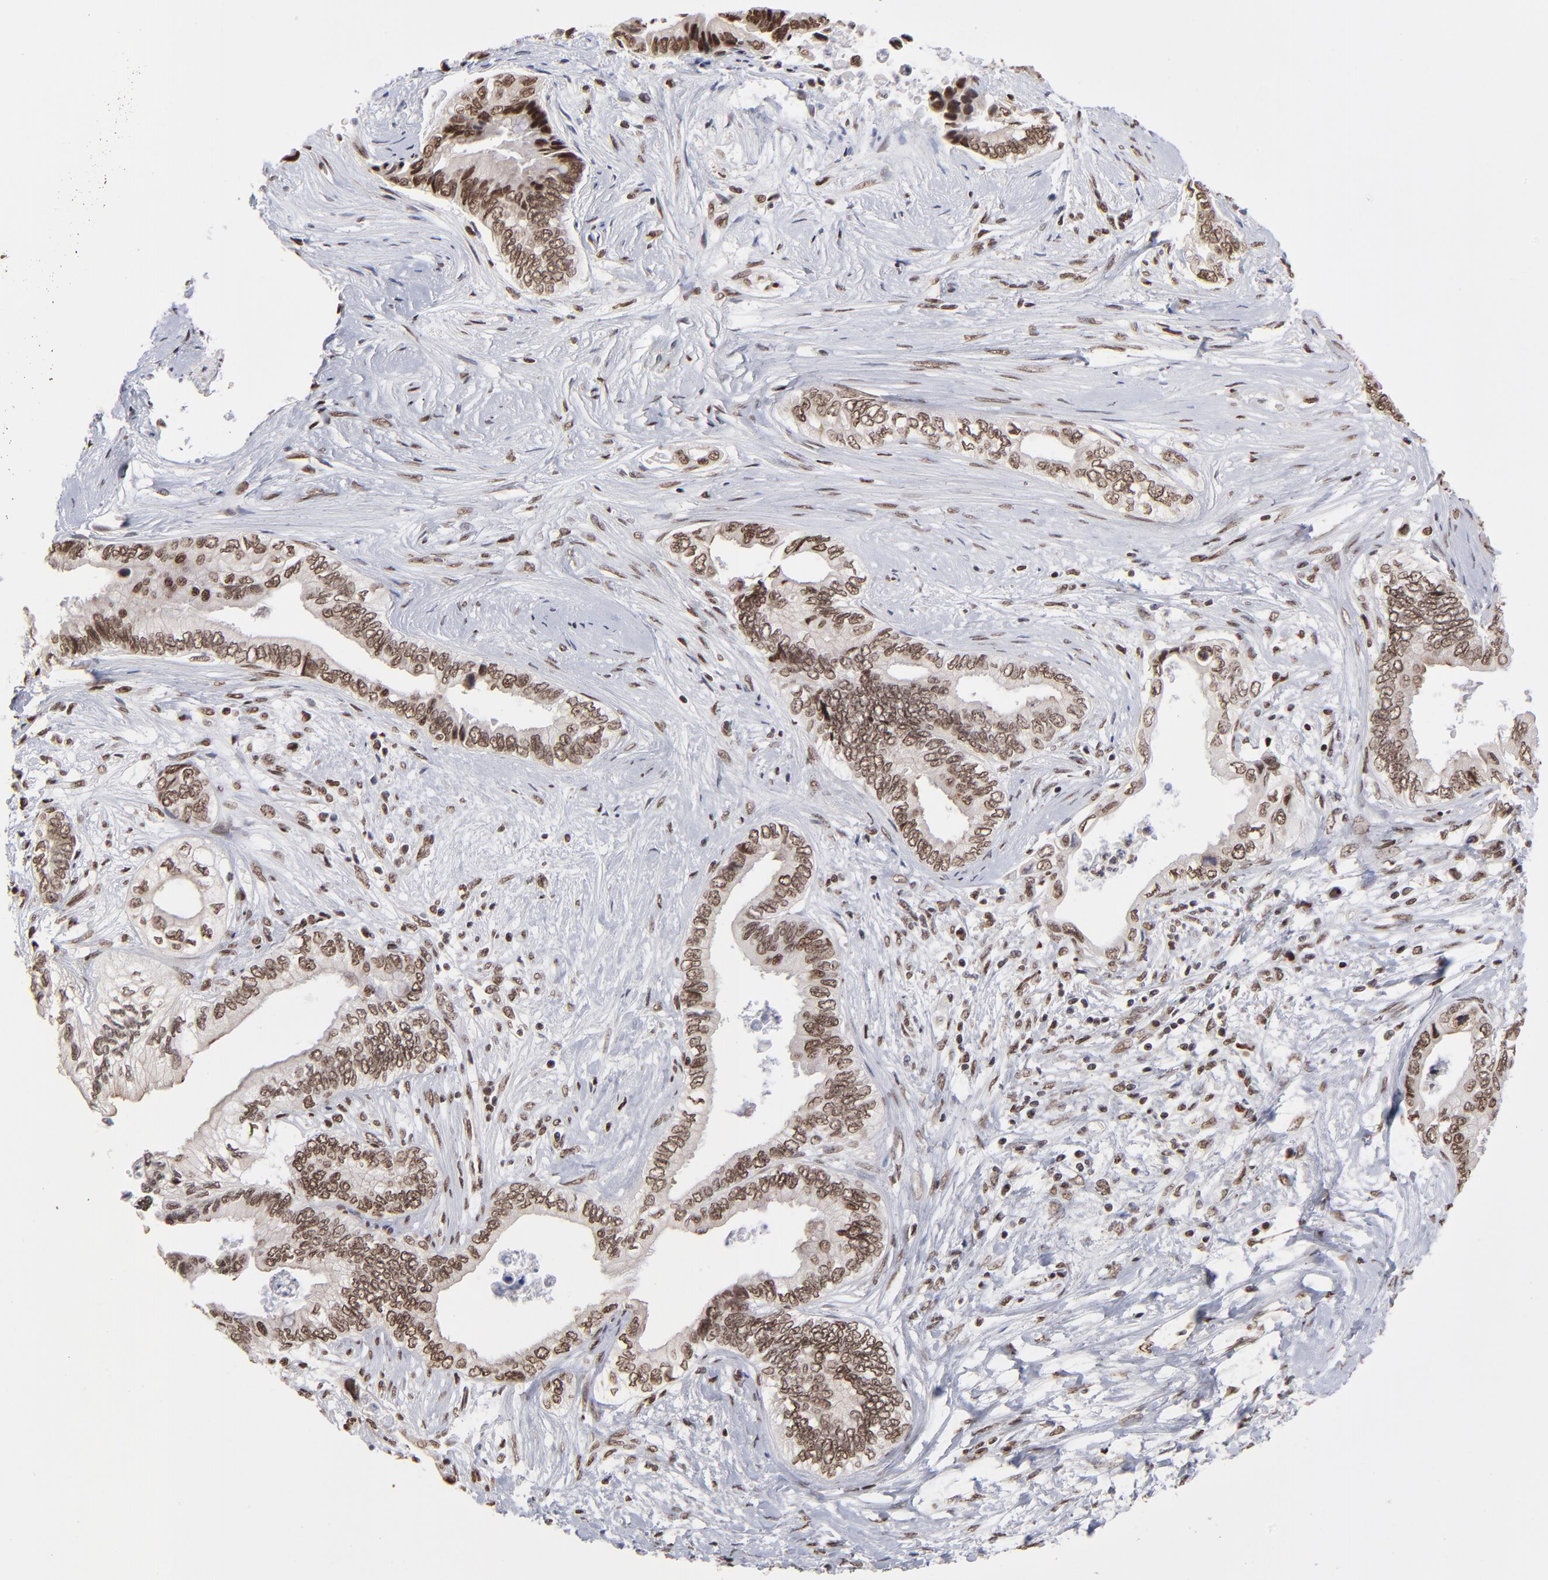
{"staining": {"intensity": "strong", "quantity": ">75%", "location": "cytoplasmic/membranous,nuclear"}, "tissue": "pancreatic cancer", "cell_type": "Tumor cells", "image_type": "cancer", "snomed": [{"axis": "morphology", "description": "Adenocarcinoma, NOS"}, {"axis": "topography", "description": "Pancreas"}], "caption": "Strong cytoplasmic/membranous and nuclear protein staining is present in about >75% of tumor cells in pancreatic cancer. (brown staining indicates protein expression, while blue staining denotes nuclei).", "gene": "ZNF3", "patient": {"sex": "female", "age": 66}}